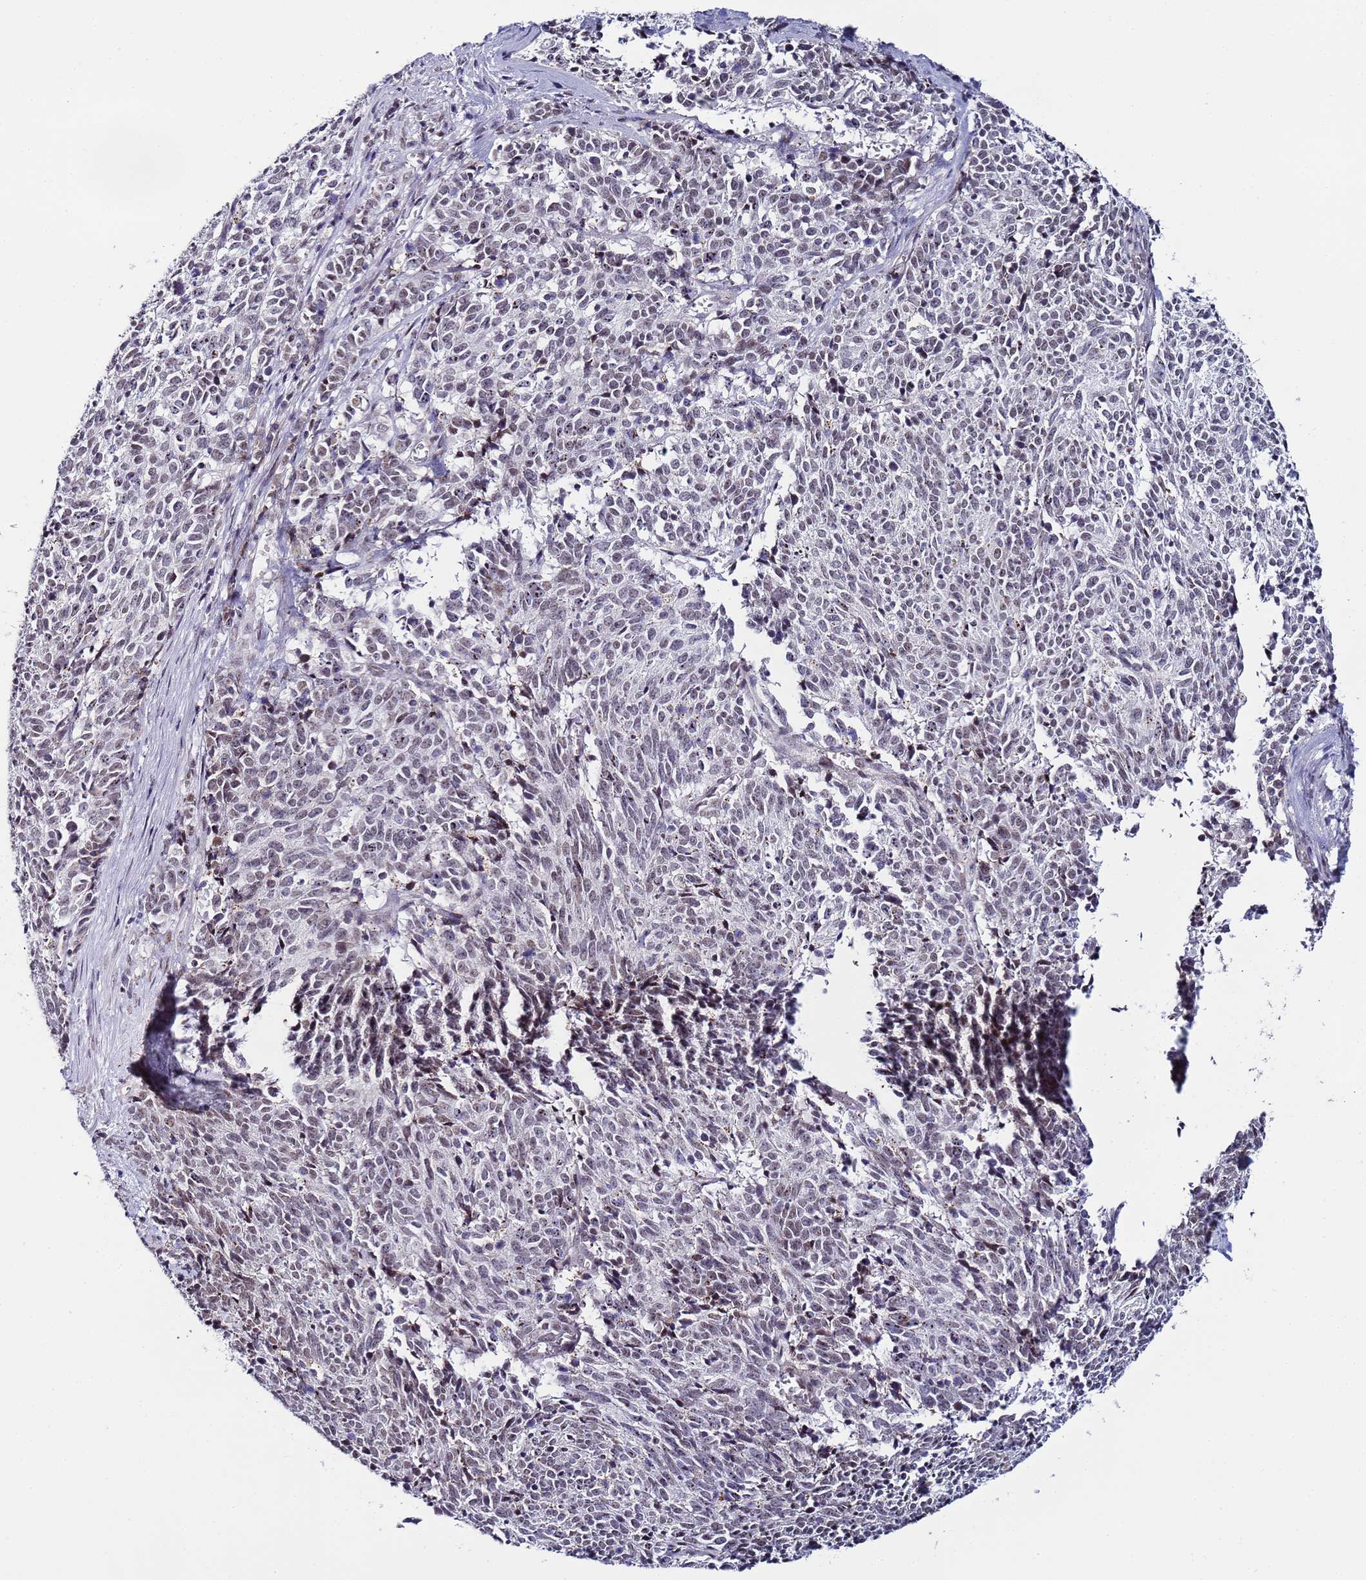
{"staining": {"intensity": "weak", "quantity": "<25%", "location": "nuclear"}, "tissue": "cervical cancer", "cell_type": "Tumor cells", "image_type": "cancer", "snomed": [{"axis": "morphology", "description": "Squamous cell carcinoma, NOS"}, {"axis": "topography", "description": "Cervix"}], "caption": "The immunohistochemistry (IHC) micrograph has no significant staining in tumor cells of cervical squamous cell carcinoma tissue.", "gene": "PSMA7", "patient": {"sex": "female", "age": 29}}